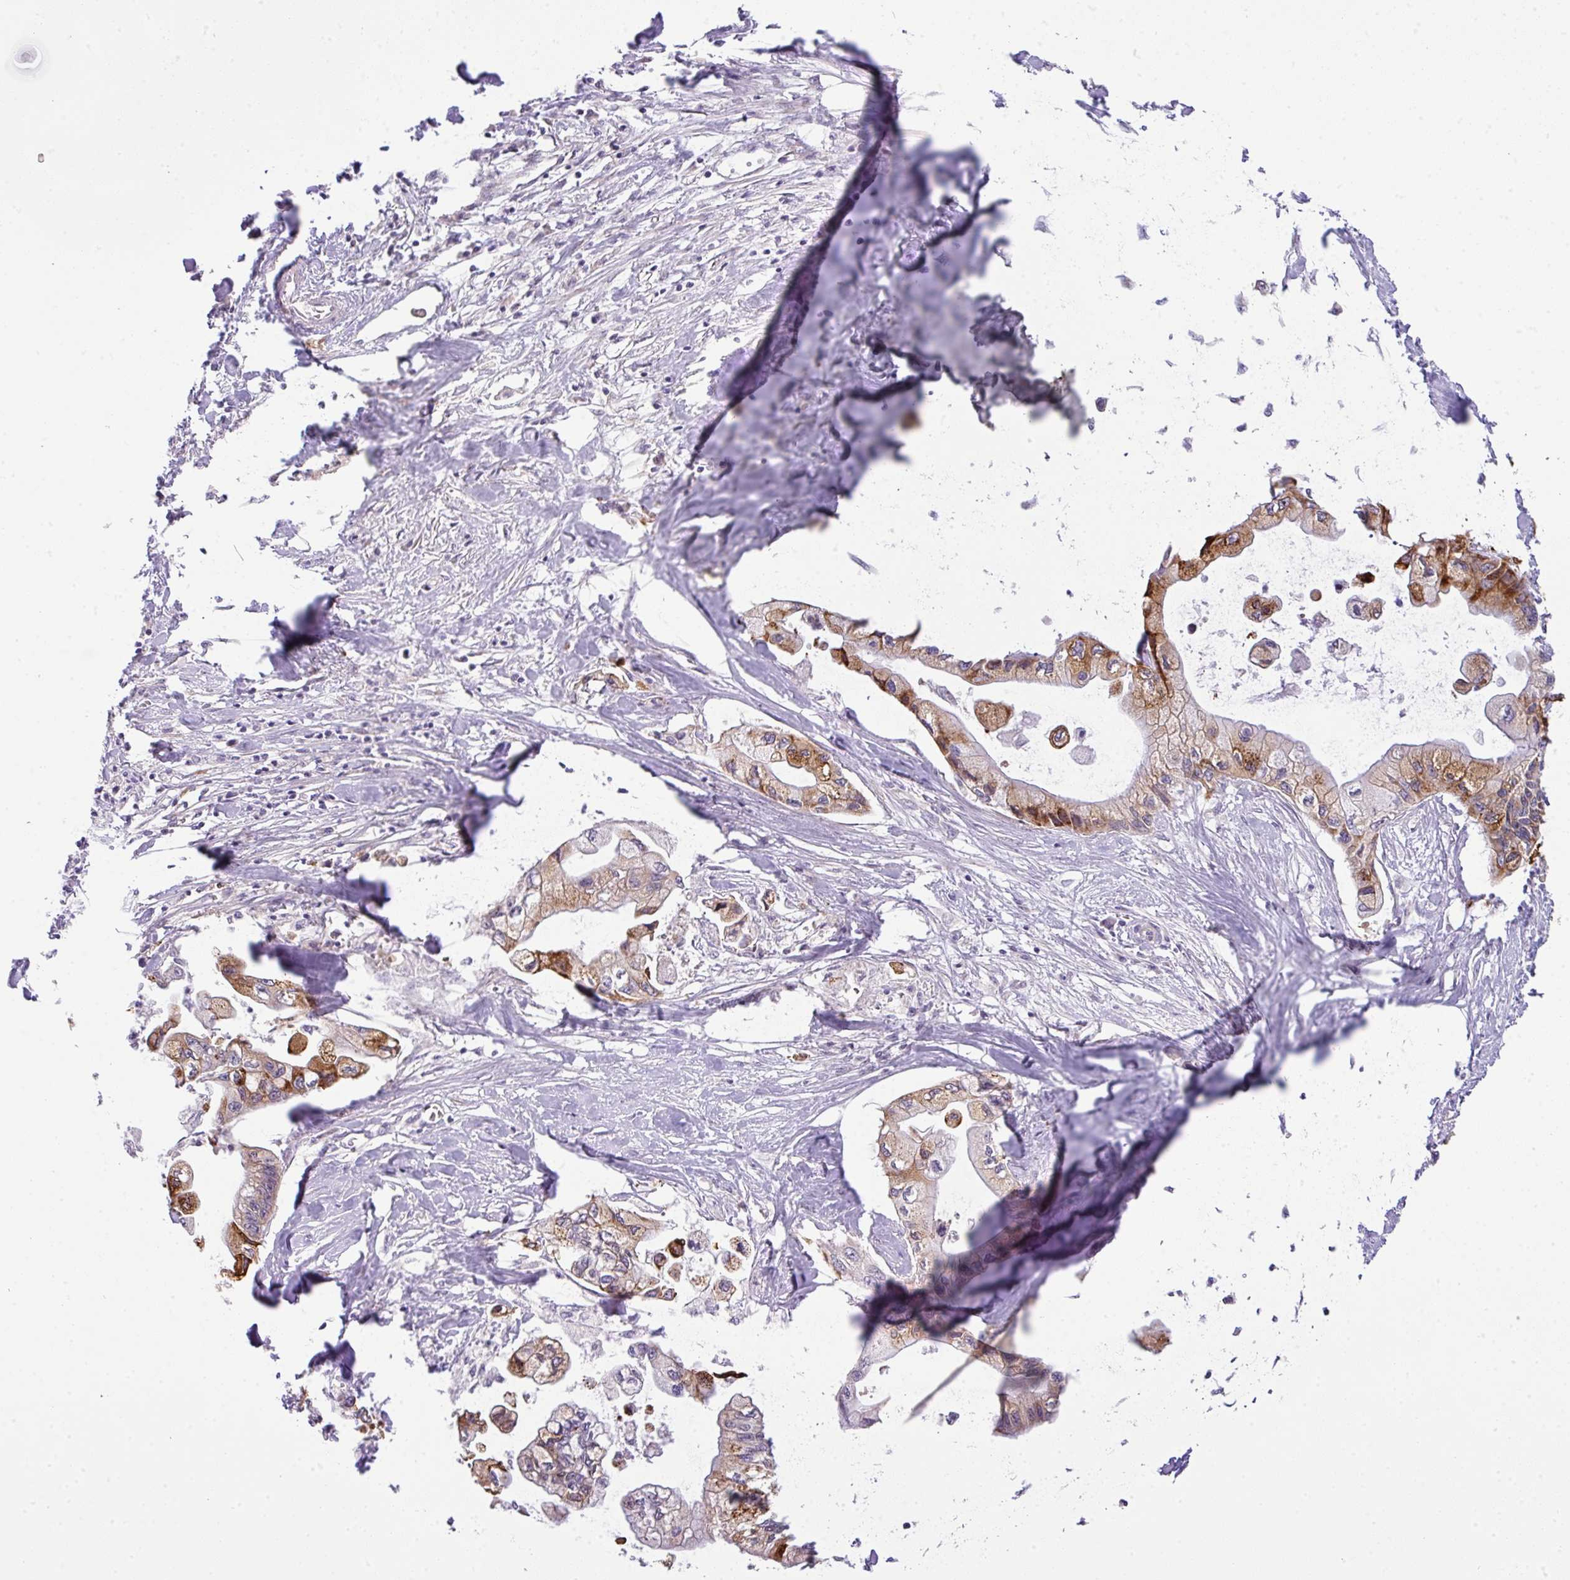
{"staining": {"intensity": "moderate", "quantity": ">75%", "location": "cytoplasmic/membranous"}, "tissue": "pancreatic cancer", "cell_type": "Tumor cells", "image_type": "cancer", "snomed": [{"axis": "morphology", "description": "Adenocarcinoma, NOS"}, {"axis": "topography", "description": "Pancreas"}], "caption": "DAB immunohistochemical staining of human adenocarcinoma (pancreatic) reveals moderate cytoplasmic/membranous protein expression in approximately >75% of tumor cells.", "gene": "PIK3R5", "patient": {"sex": "male", "age": 61}}